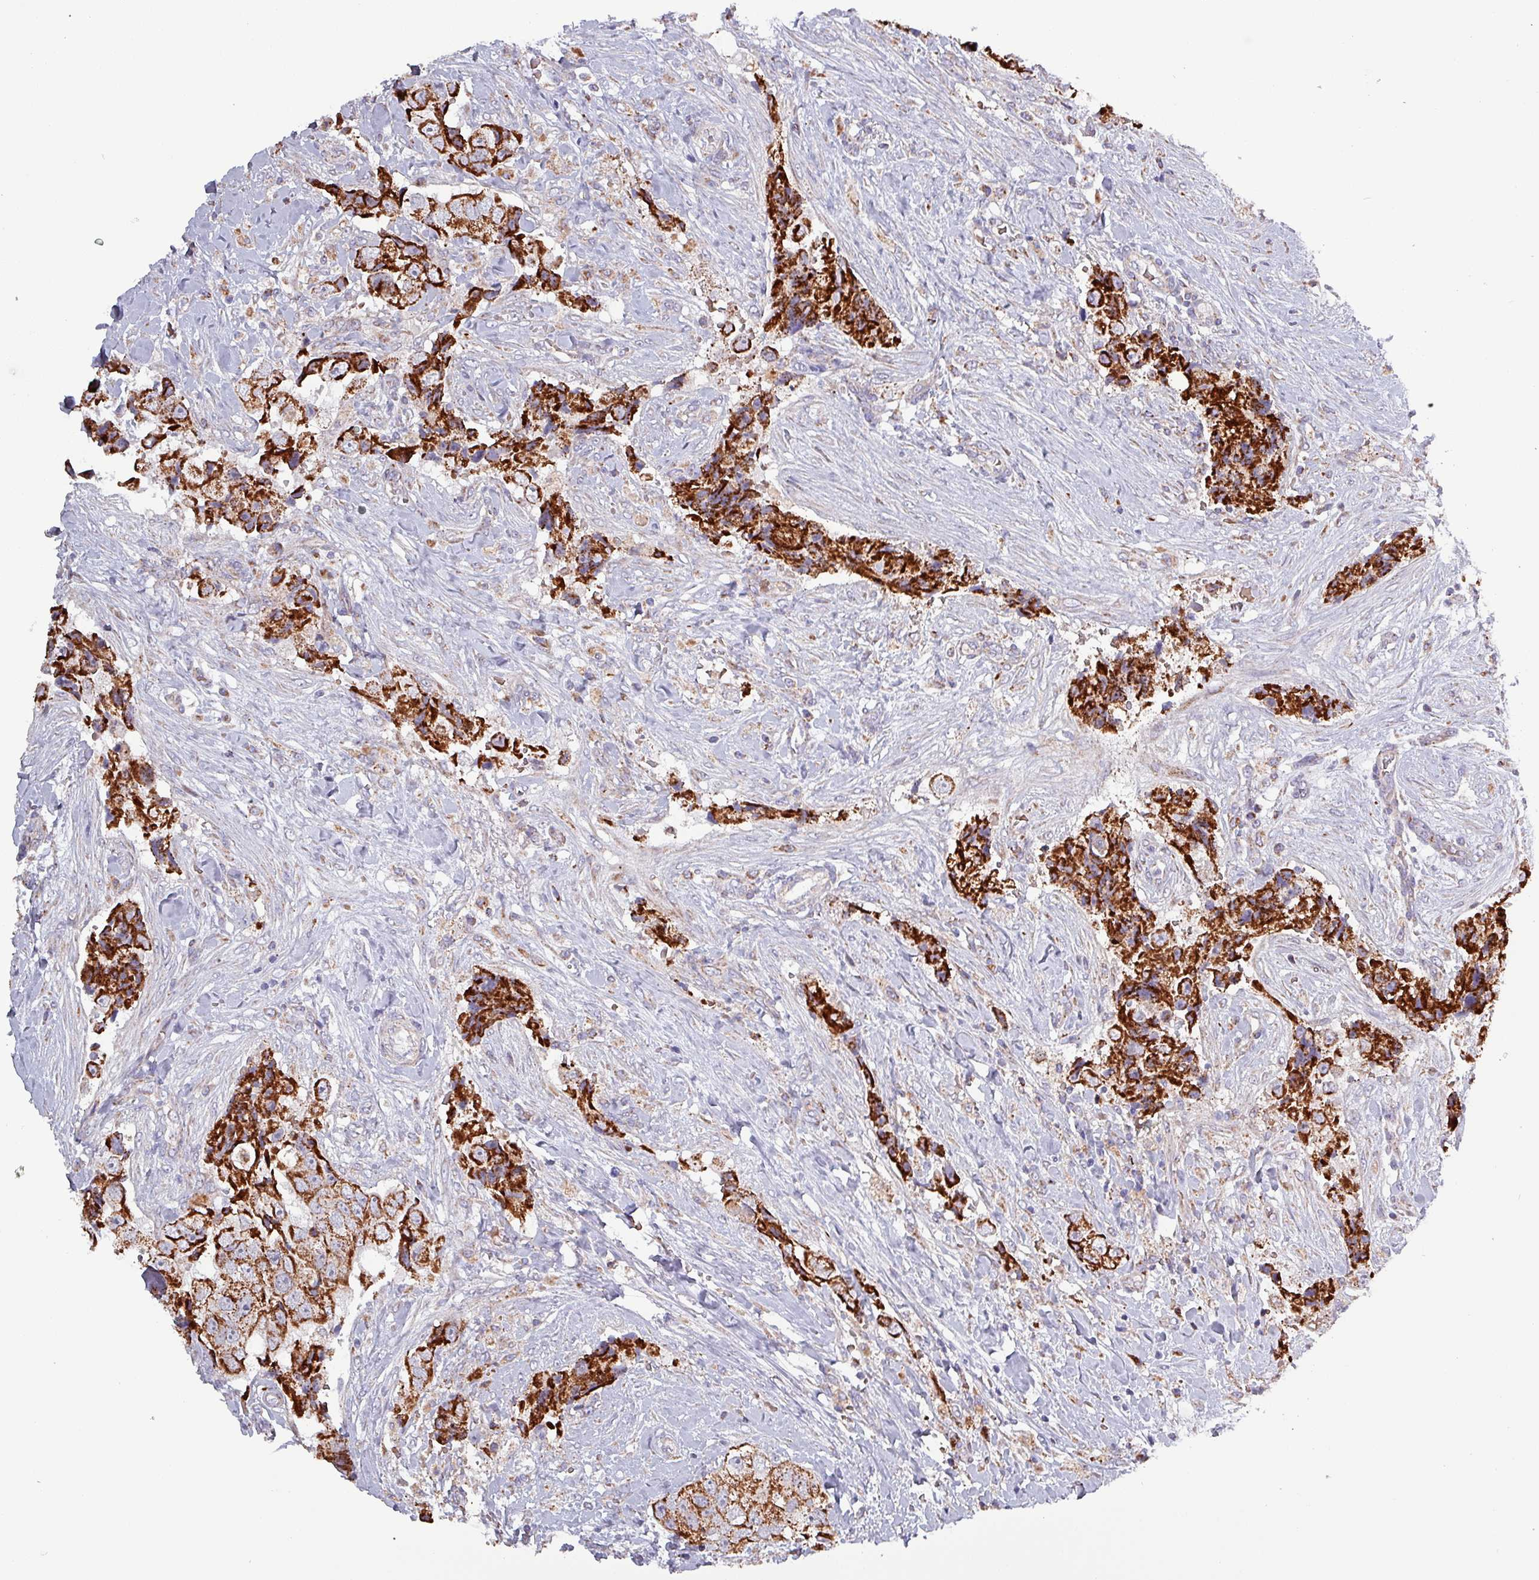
{"staining": {"intensity": "strong", "quantity": ">75%", "location": "cytoplasmic/membranous"}, "tissue": "breast cancer", "cell_type": "Tumor cells", "image_type": "cancer", "snomed": [{"axis": "morphology", "description": "Normal tissue, NOS"}, {"axis": "morphology", "description": "Duct carcinoma"}, {"axis": "topography", "description": "Breast"}], "caption": "Invasive ductal carcinoma (breast) stained with immunohistochemistry (IHC) demonstrates strong cytoplasmic/membranous positivity in about >75% of tumor cells. (brown staining indicates protein expression, while blue staining denotes nuclei).", "gene": "ZNF322", "patient": {"sex": "female", "age": 62}}